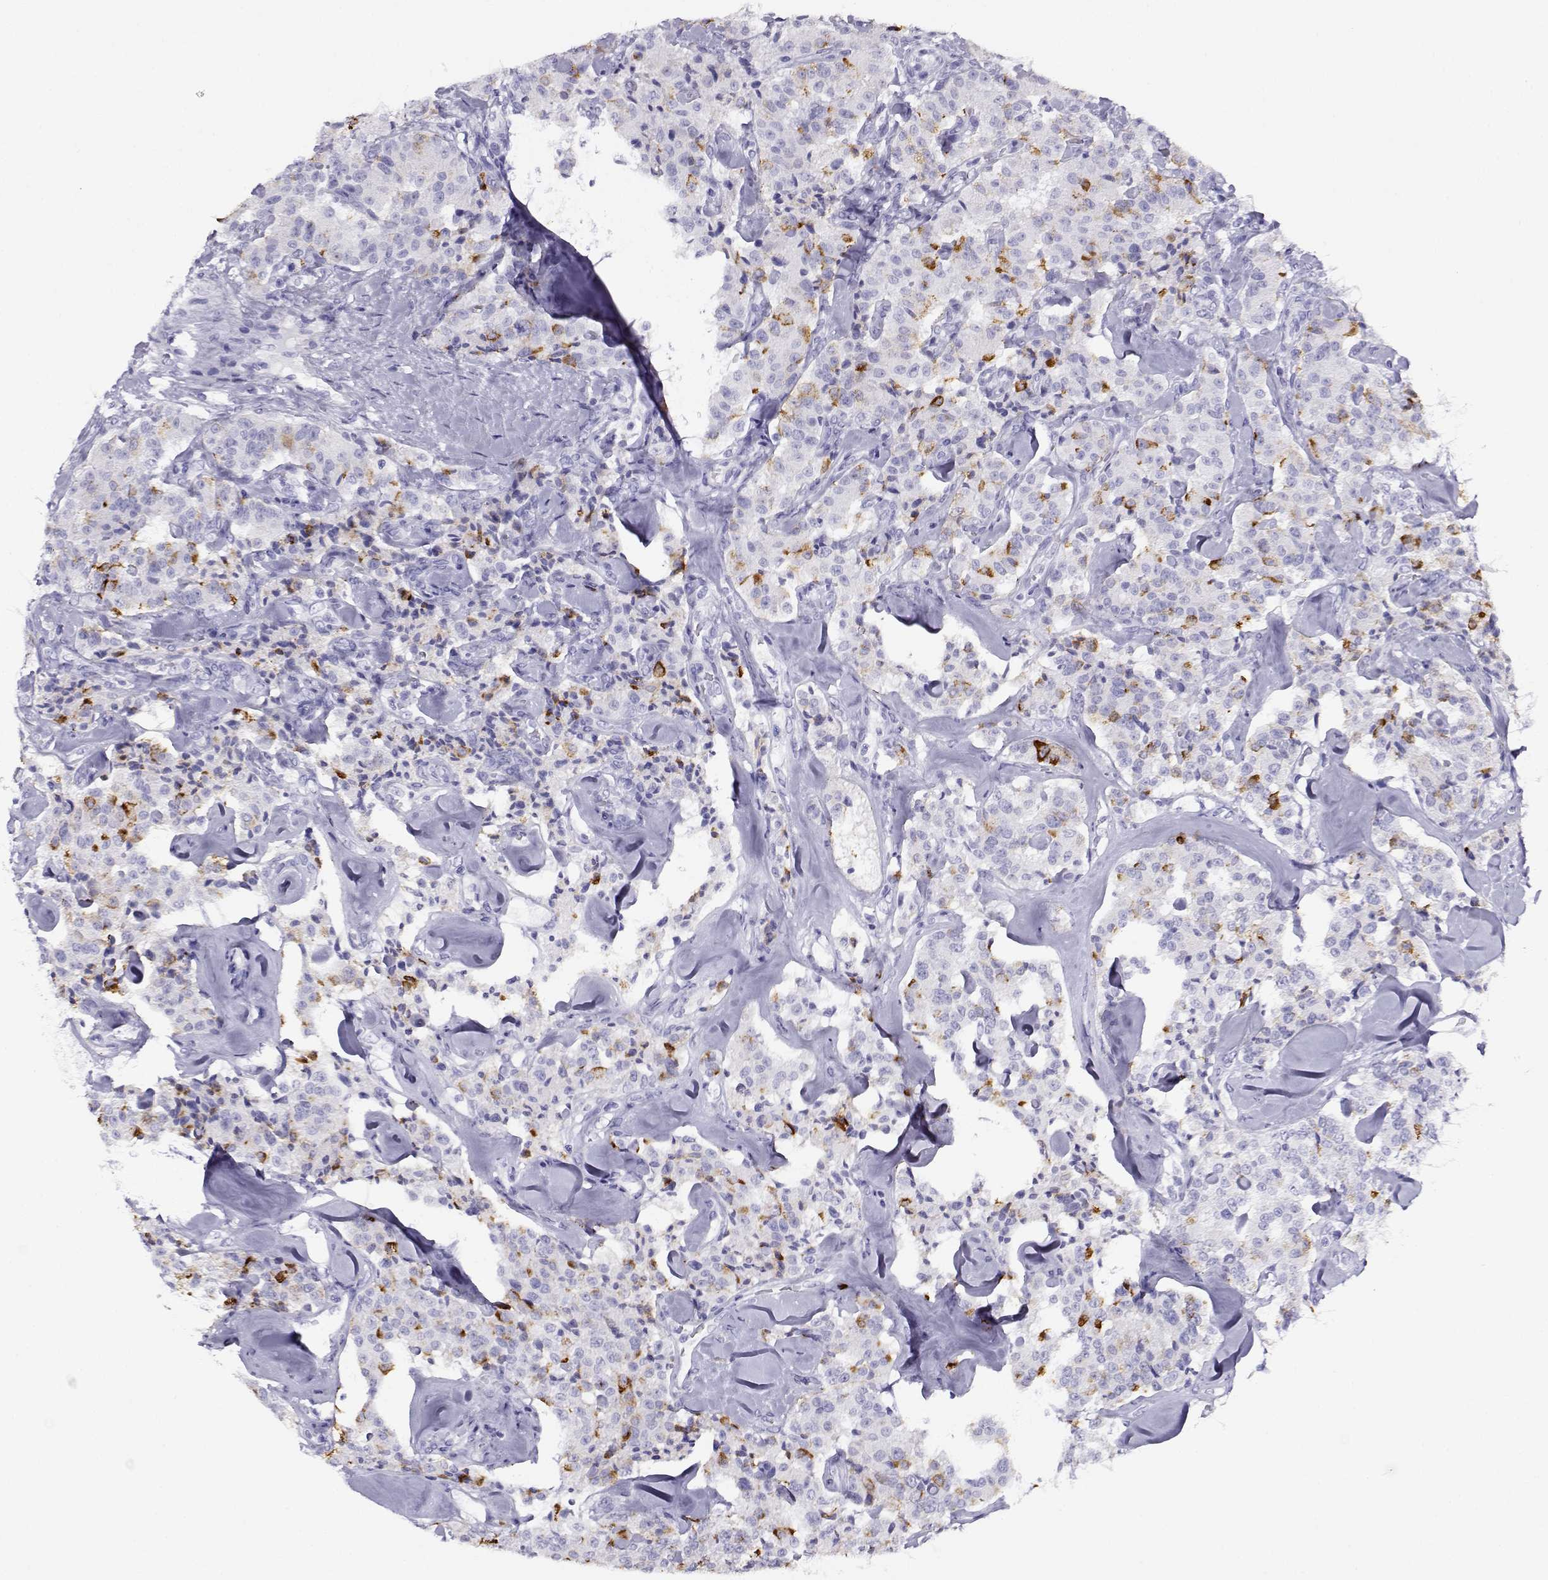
{"staining": {"intensity": "strong", "quantity": "<25%", "location": "cytoplasmic/membranous"}, "tissue": "carcinoid", "cell_type": "Tumor cells", "image_type": "cancer", "snomed": [{"axis": "morphology", "description": "Carcinoid, malignant, NOS"}, {"axis": "topography", "description": "Pancreas"}], "caption": "A histopathology image of malignant carcinoid stained for a protein shows strong cytoplasmic/membranous brown staining in tumor cells. Using DAB (3,3'-diaminobenzidine) (brown) and hematoxylin (blue) stains, captured at high magnification using brightfield microscopy.", "gene": "RHOXF2", "patient": {"sex": "male", "age": 41}}